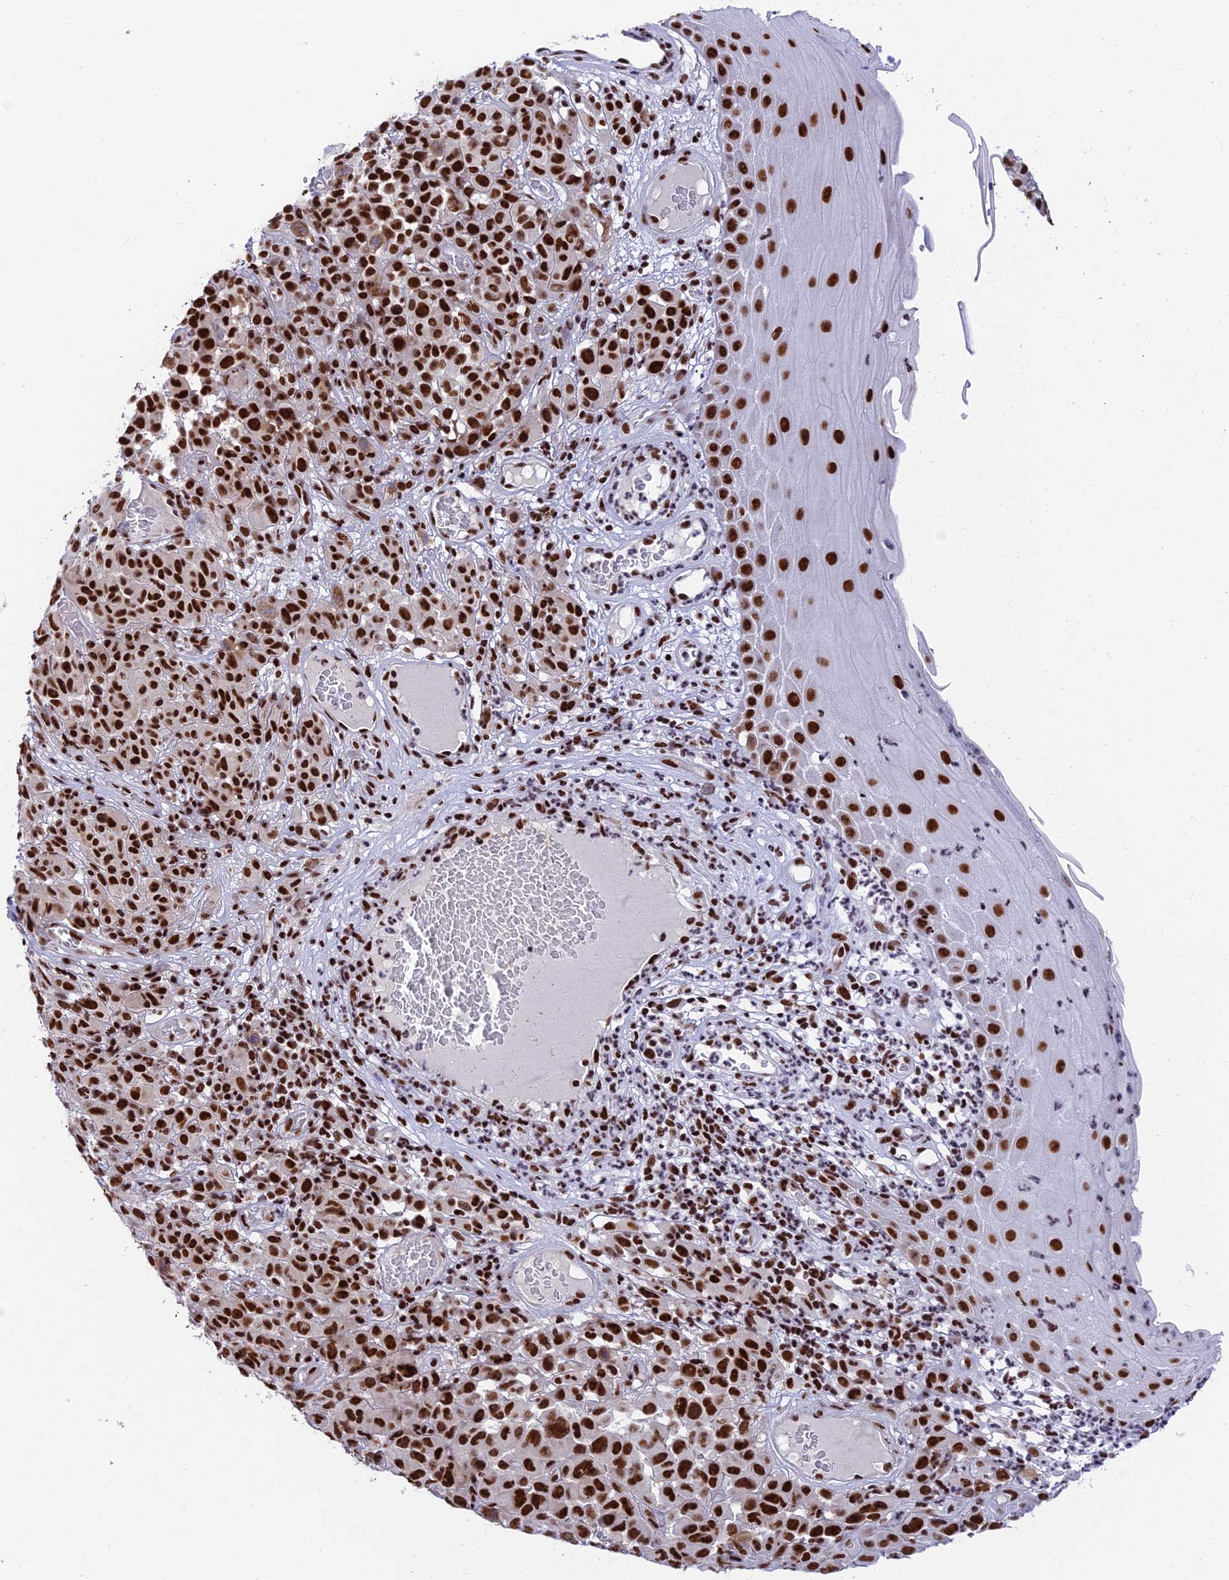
{"staining": {"intensity": "strong", "quantity": ">75%", "location": "nuclear"}, "tissue": "melanoma", "cell_type": "Tumor cells", "image_type": "cancer", "snomed": [{"axis": "morphology", "description": "Malignant melanoma, NOS"}, {"axis": "topography", "description": "Skin"}], "caption": "A brown stain labels strong nuclear positivity of a protein in human melanoma tumor cells.", "gene": "USP22", "patient": {"sex": "female", "age": 82}}